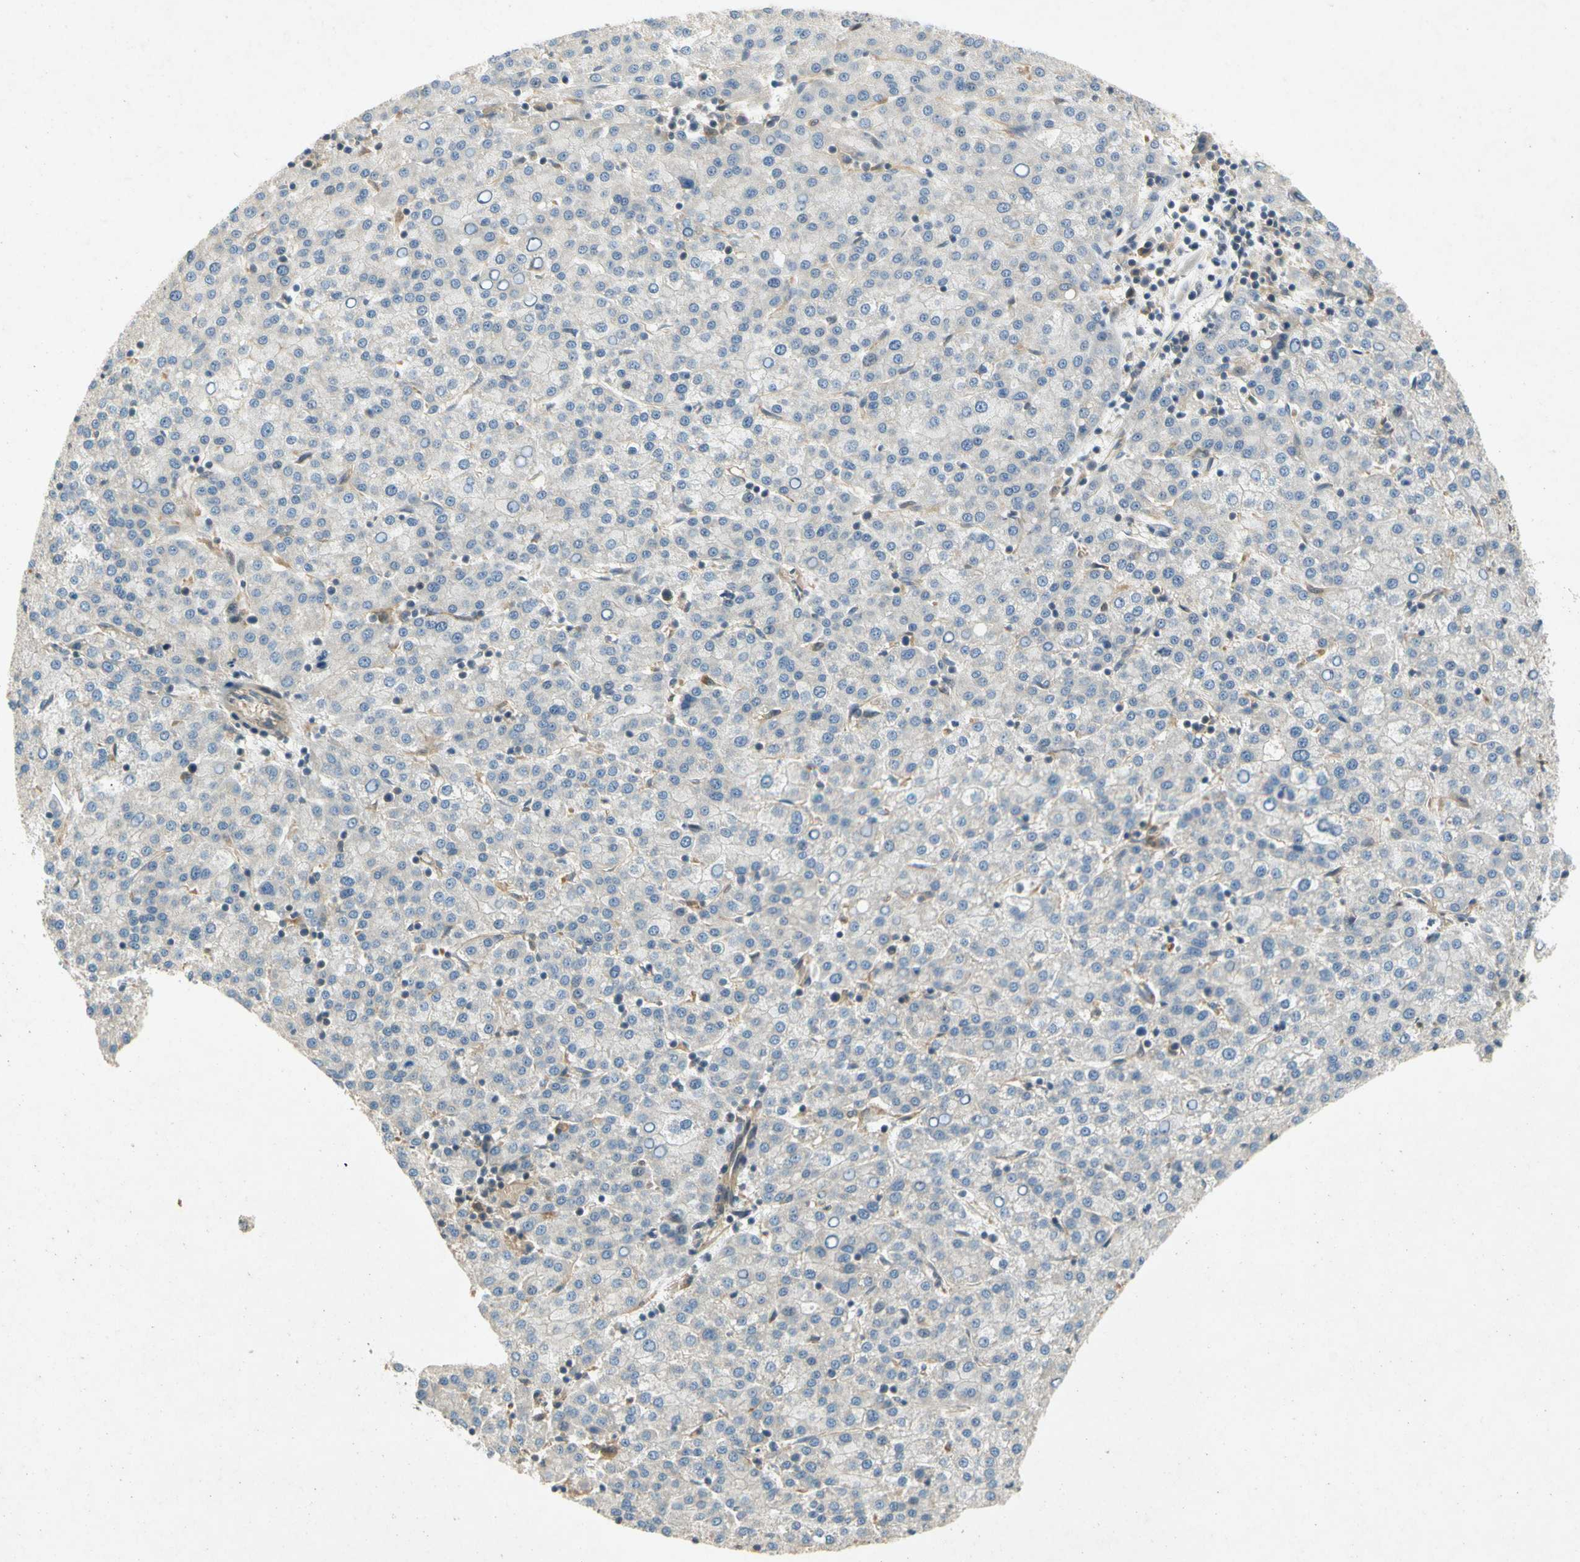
{"staining": {"intensity": "negative", "quantity": "none", "location": "none"}, "tissue": "liver cancer", "cell_type": "Tumor cells", "image_type": "cancer", "snomed": [{"axis": "morphology", "description": "Carcinoma, Hepatocellular, NOS"}, {"axis": "topography", "description": "Liver"}], "caption": "Tumor cells show no significant staining in liver cancer.", "gene": "GATD1", "patient": {"sex": "female", "age": 58}}